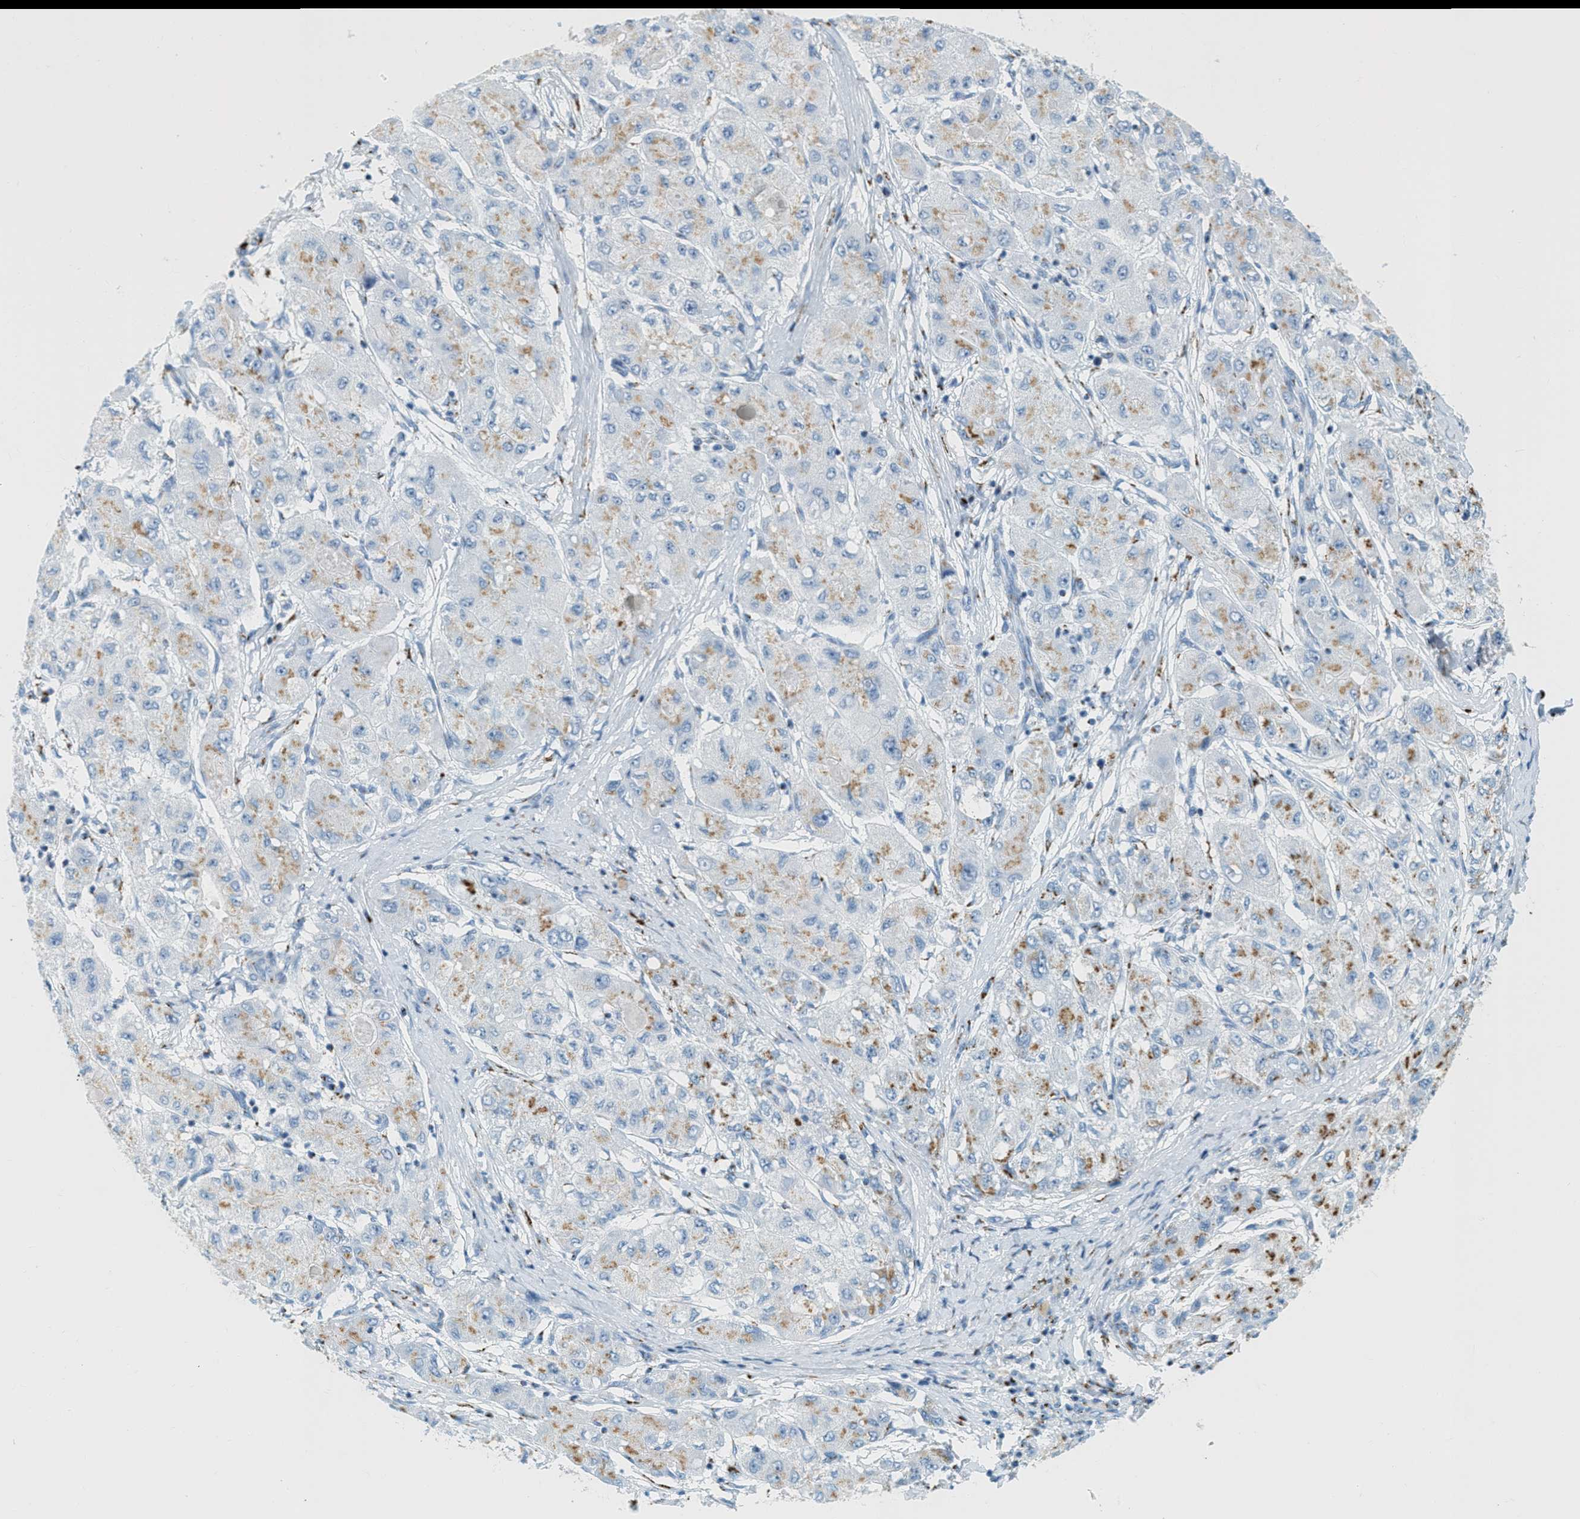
{"staining": {"intensity": "weak", "quantity": "25%-75%", "location": "cytoplasmic/membranous"}, "tissue": "liver cancer", "cell_type": "Tumor cells", "image_type": "cancer", "snomed": [{"axis": "morphology", "description": "Carcinoma, Hepatocellular, NOS"}, {"axis": "topography", "description": "Liver"}], "caption": "Liver cancer (hepatocellular carcinoma) stained for a protein (brown) reveals weak cytoplasmic/membranous positive expression in approximately 25%-75% of tumor cells.", "gene": "ENTPD4", "patient": {"sex": "male", "age": 80}}